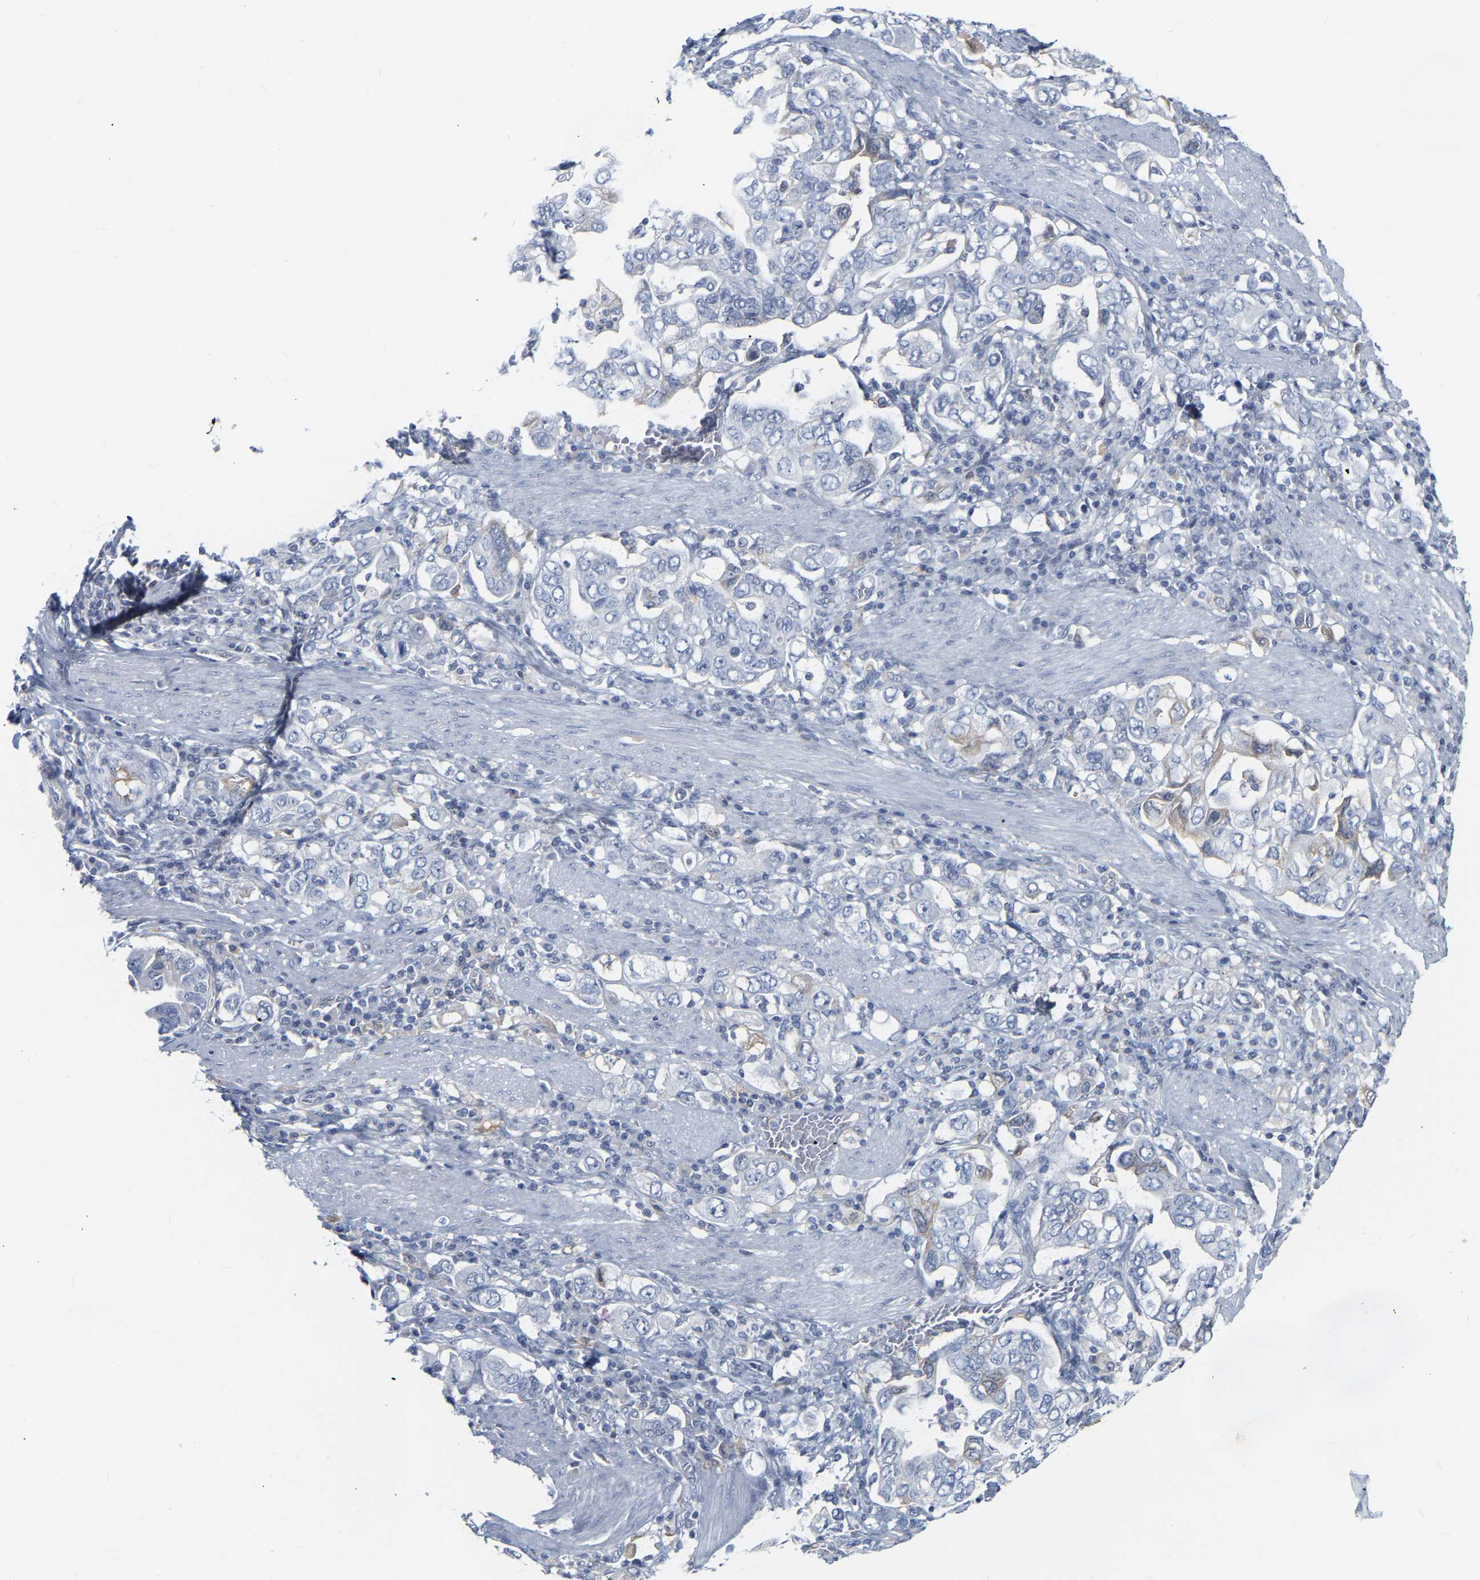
{"staining": {"intensity": "negative", "quantity": "none", "location": "none"}, "tissue": "stomach cancer", "cell_type": "Tumor cells", "image_type": "cancer", "snomed": [{"axis": "morphology", "description": "Adenocarcinoma, NOS"}, {"axis": "topography", "description": "Stomach, upper"}], "caption": "Tumor cells show no significant protein staining in adenocarcinoma (stomach).", "gene": "GNAS", "patient": {"sex": "male", "age": 62}}